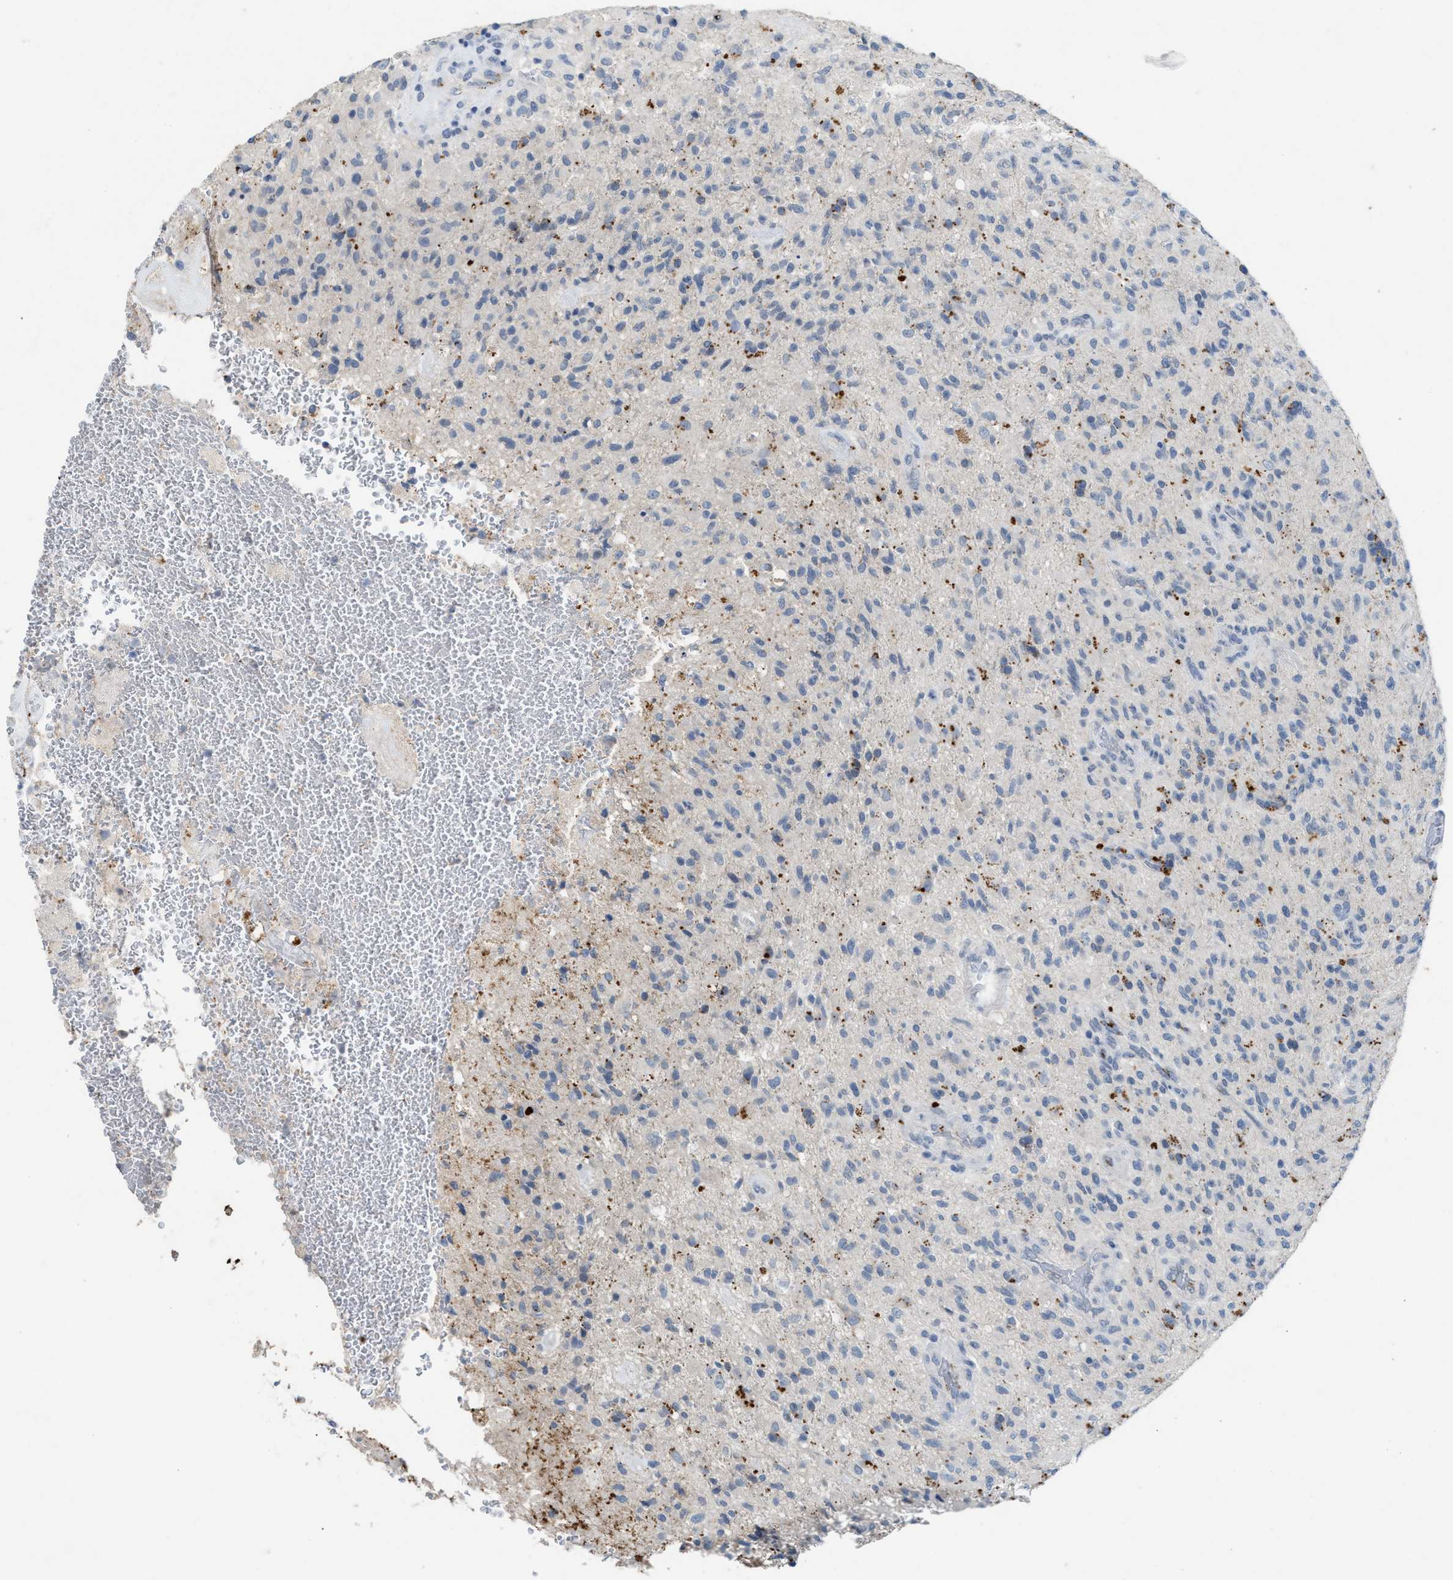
{"staining": {"intensity": "negative", "quantity": "none", "location": "none"}, "tissue": "glioma", "cell_type": "Tumor cells", "image_type": "cancer", "snomed": [{"axis": "morphology", "description": "Glioma, malignant, High grade"}, {"axis": "topography", "description": "Brain"}], "caption": "Immunohistochemical staining of human glioma demonstrates no significant expression in tumor cells. (Immunohistochemistry (ihc), brightfield microscopy, high magnification).", "gene": "SLC5A5", "patient": {"sex": "male", "age": 71}}